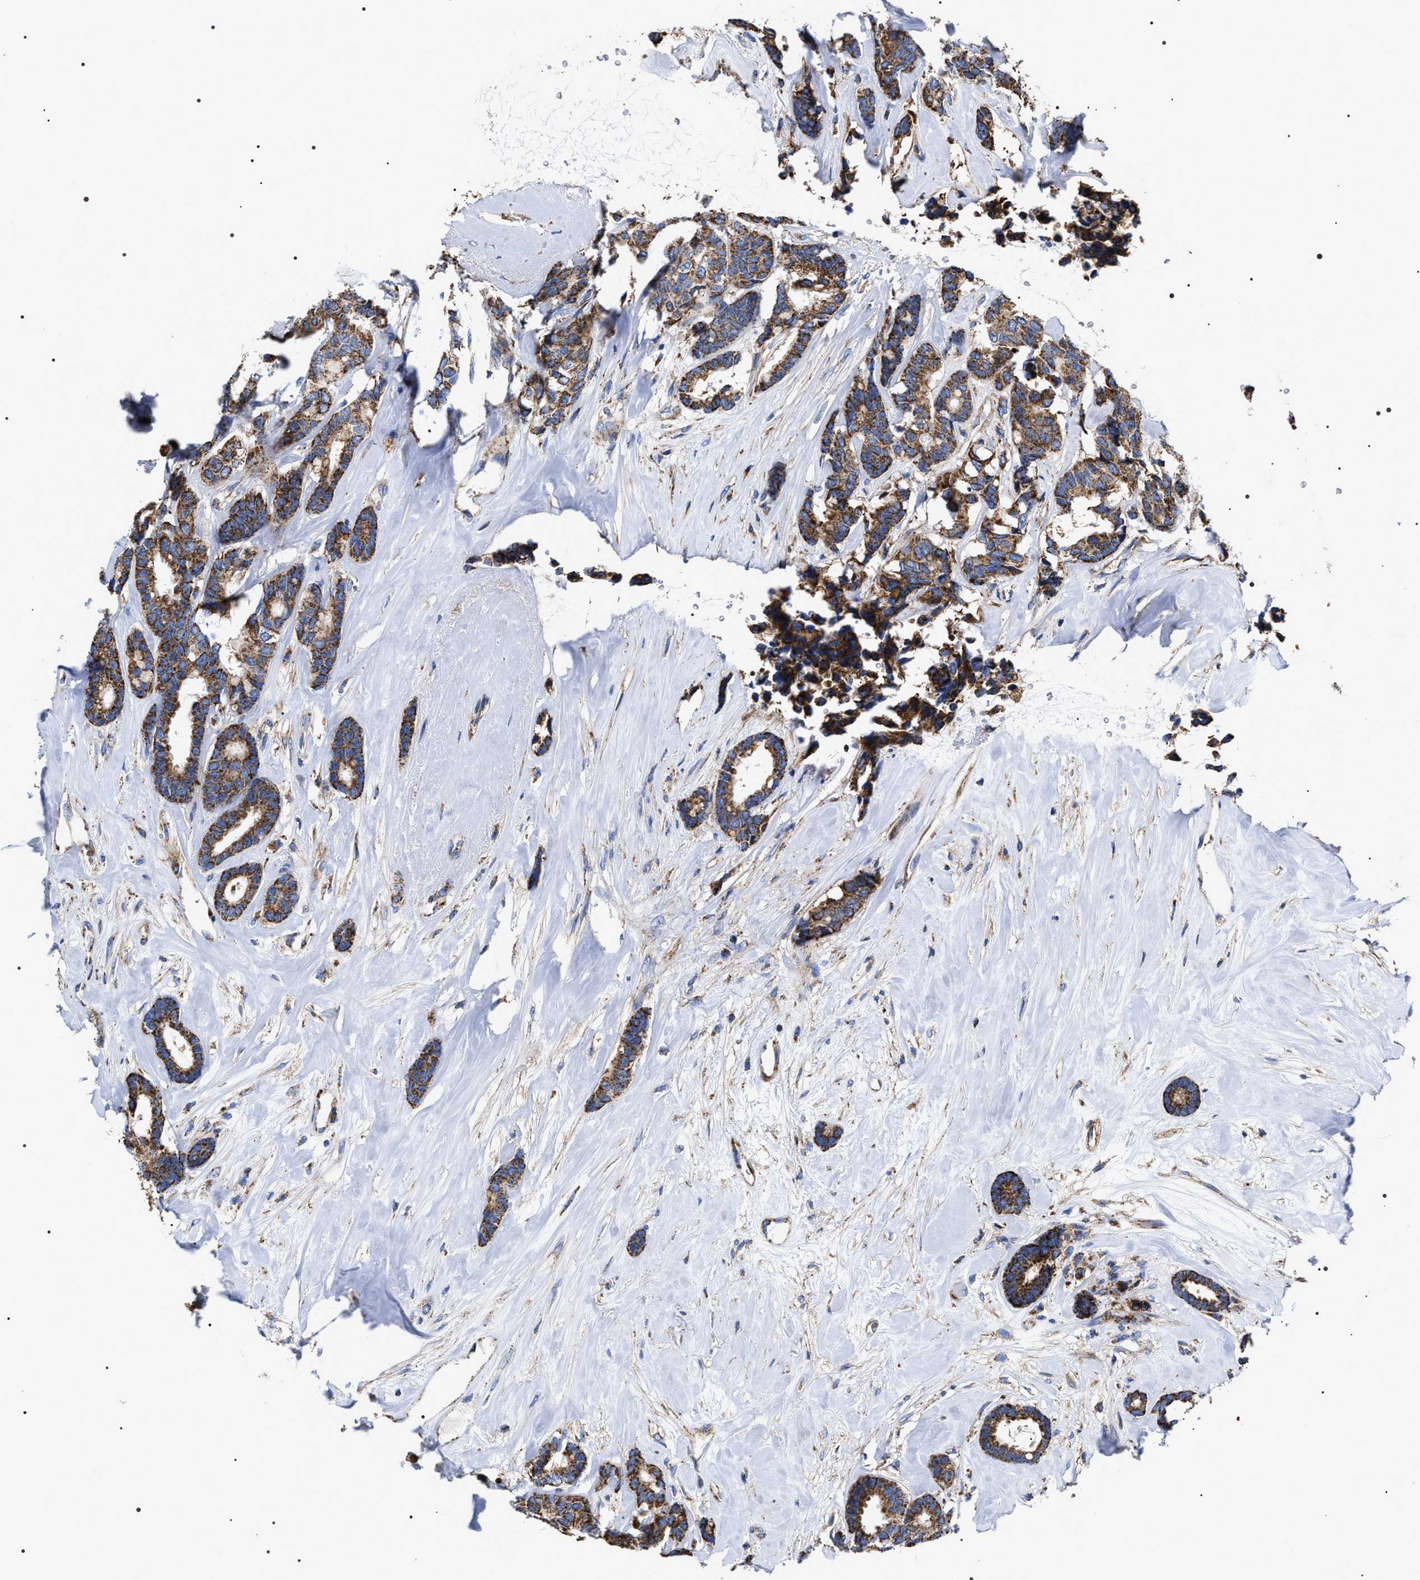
{"staining": {"intensity": "strong", "quantity": ">75%", "location": "cytoplasmic/membranous"}, "tissue": "breast cancer", "cell_type": "Tumor cells", "image_type": "cancer", "snomed": [{"axis": "morphology", "description": "Duct carcinoma"}, {"axis": "topography", "description": "Breast"}], "caption": "An IHC histopathology image of neoplastic tissue is shown. Protein staining in brown labels strong cytoplasmic/membranous positivity in breast cancer (invasive ductal carcinoma) within tumor cells. (brown staining indicates protein expression, while blue staining denotes nuclei).", "gene": "COG5", "patient": {"sex": "female", "age": 87}}